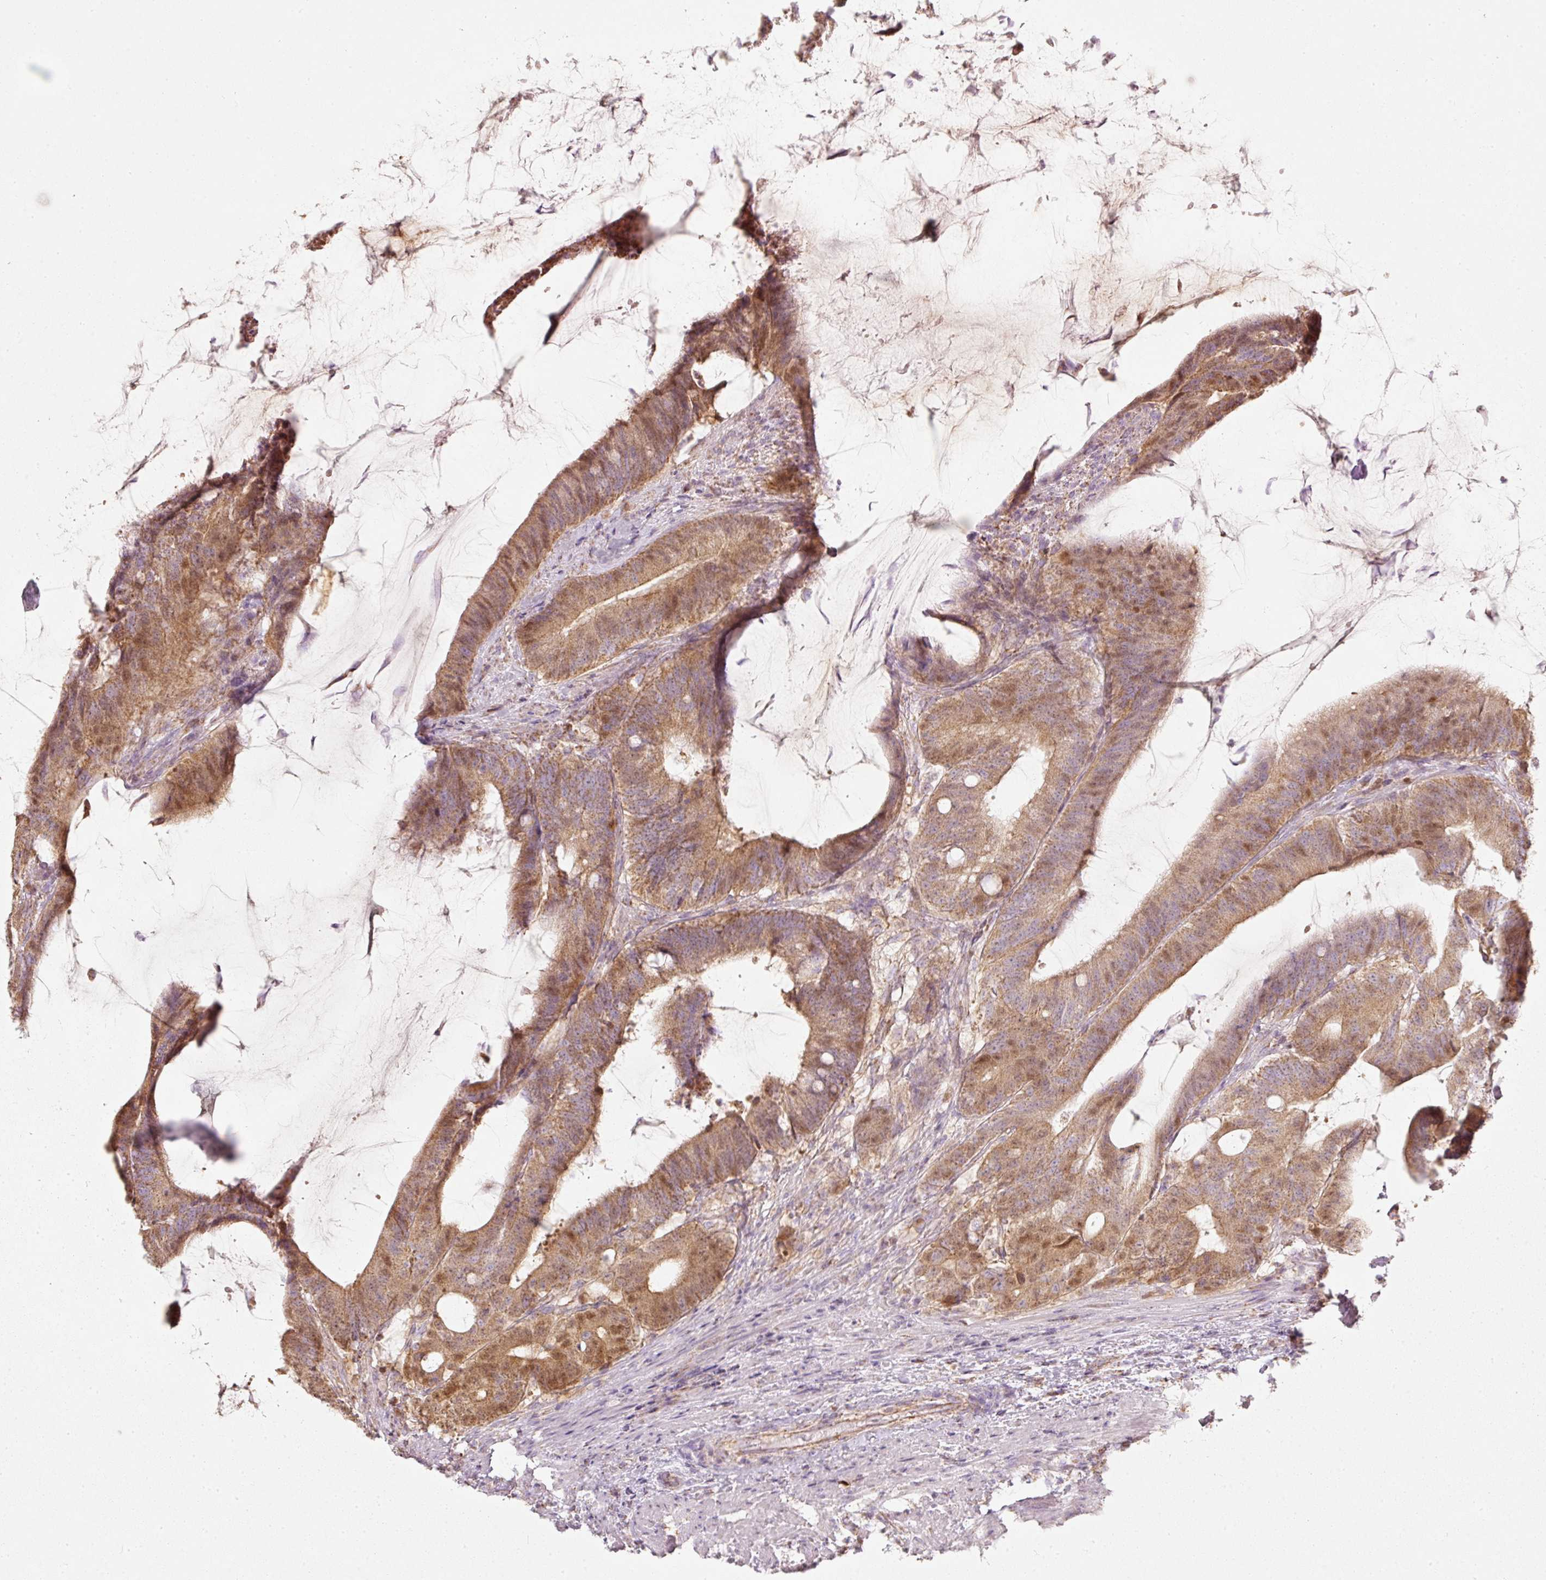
{"staining": {"intensity": "moderate", "quantity": ">75%", "location": "cytoplasmic/membranous,nuclear"}, "tissue": "colorectal cancer", "cell_type": "Tumor cells", "image_type": "cancer", "snomed": [{"axis": "morphology", "description": "Adenocarcinoma, NOS"}, {"axis": "topography", "description": "Colon"}], "caption": "Immunohistochemical staining of human colorectal cancer displays medium levels of moderate cytoplasmic/membranous and nuclear staining in approximately >75% of tumor cells. (brown staining indicates protein expression, while blue staining denotes nuclei).", "gene": "DUT", "patient": {"sex": "female", "age": 43}}